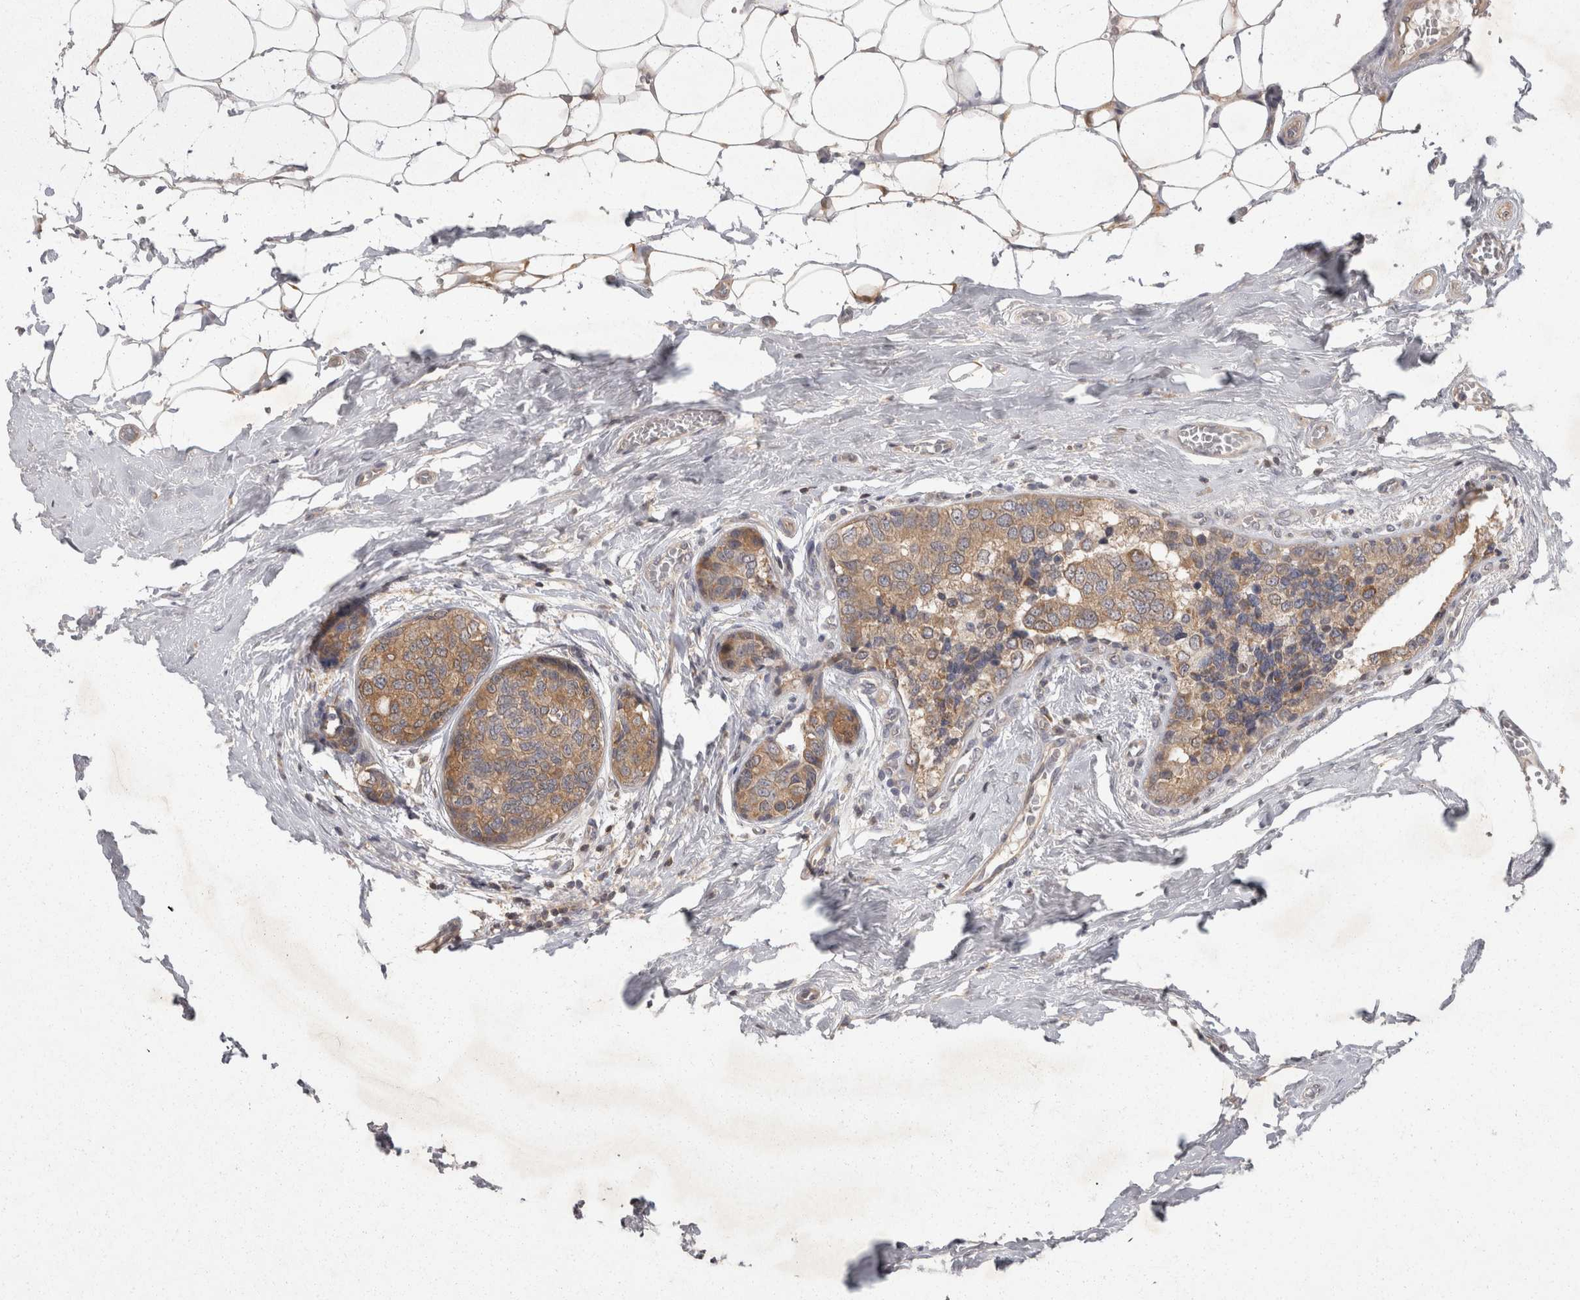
{"staining": {"intensity": "moderate", "quantity": ">75%", "location": "cytoplasmic/membranous"}, "tissue": "breast cancer", "cell_type": "Tumor cells", "image_type": "cancer", "snomed": [{"axis": "morphology", "description": "Normal tissue, NOS"}, {"axis": "morphology", "description": "Duct carcinoma"}, {"axis": "topography", "description": "Breast"}], "caption": "Breast intraductal carcinoma stained with DAB (3,3'-diaminobenzidine) IHC shows medium levels of moderate cytoplasmic/membranous expression in approximately >75% of tumor cells.", "gene": "ACAT2", "patient": {"sex": "female", "age": 43}}